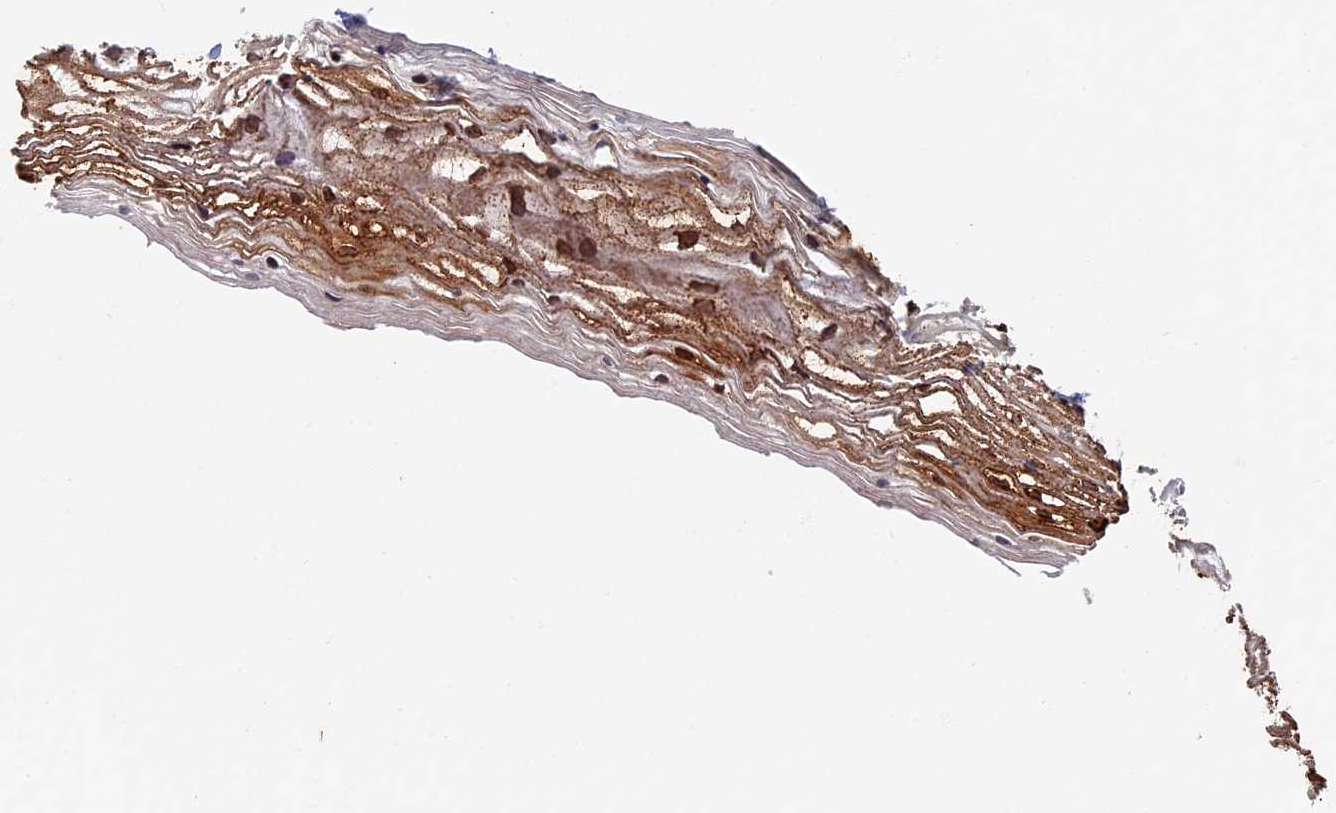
{"staining": {"intensity": "moderate", "quantity": ">75%", "location": "cytoplasmic/membranous,nuclear"}, "tissue": "vagina", "cell_type": "Squamous epithelial cells", "image_type": "normal", "snomed": [{"axis": "morphology", "description": "Normal tissue, NOS"}, {"axis": "topography", "description": "Vagina"}], "caption": "Immunohistochemical staining of unremarkable human vagina demonstrates medium levels of moderate cytoplasmic/membranous,nuclear staining in about >75% of squamous epithelial cells.", "gene": "CTDP1", "patient": {"sex": "female", "age": 34}}